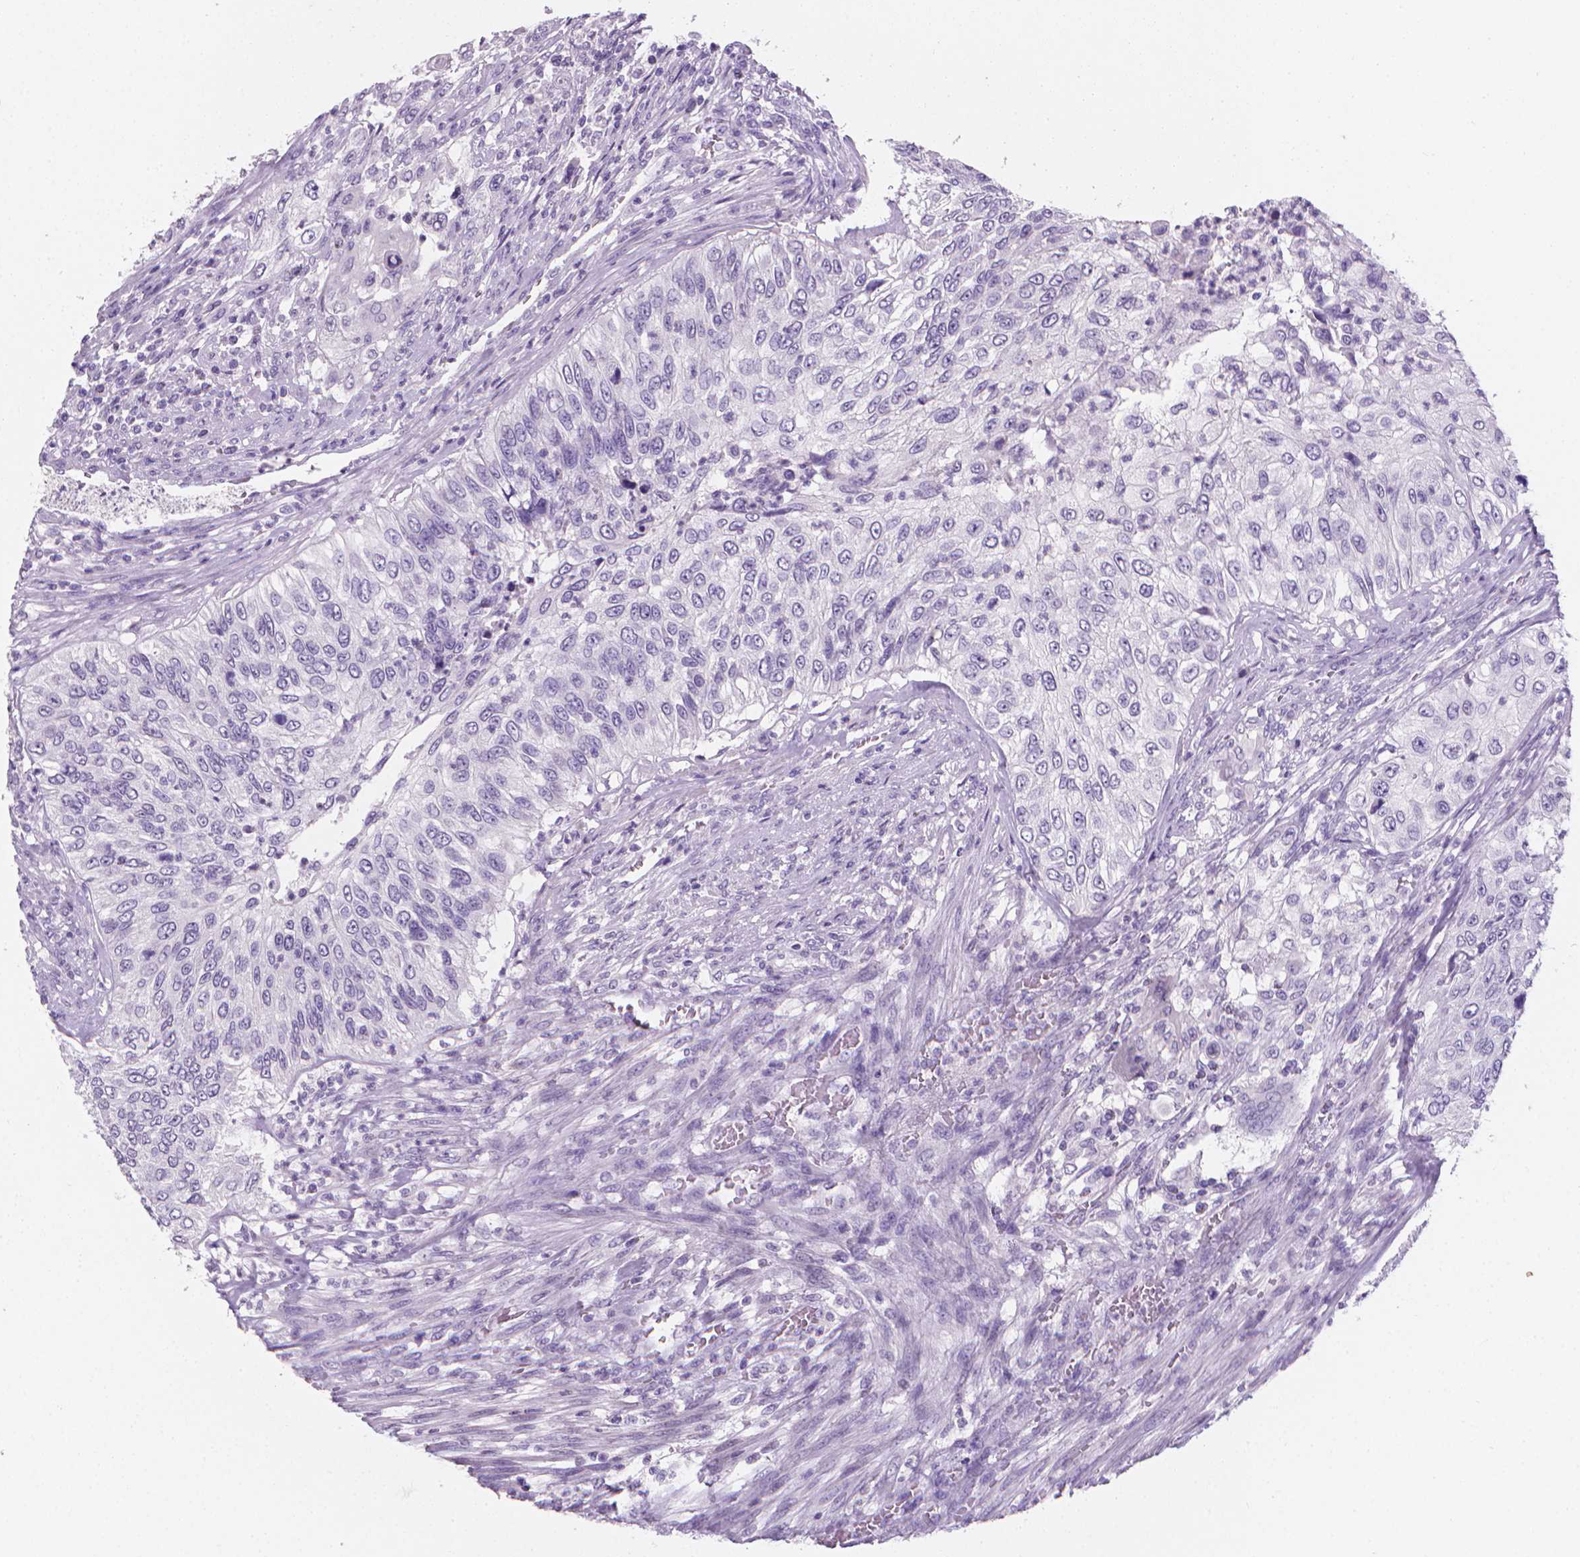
{"staining": {"intensity": "negative", "quantity": "none", "location": "none"}, "tissue": "urothelial cancer", "cell_type": "Tumor cells", "image_type": "cancer", "snomed": [{"axis": "morphology", "description": "Urothelial carcinoma, High grade"}, {"axis": "topography", "description": "Urinary bladder"}], "caption": "Immunohistochemistry (IHC) image of high-grade urothelial carcinoma stained for a protein (brown), which exhibits no staining in tumor cells.", "gene": "XPNPEP2", "patient": {"sex": "female", "age": 60}}